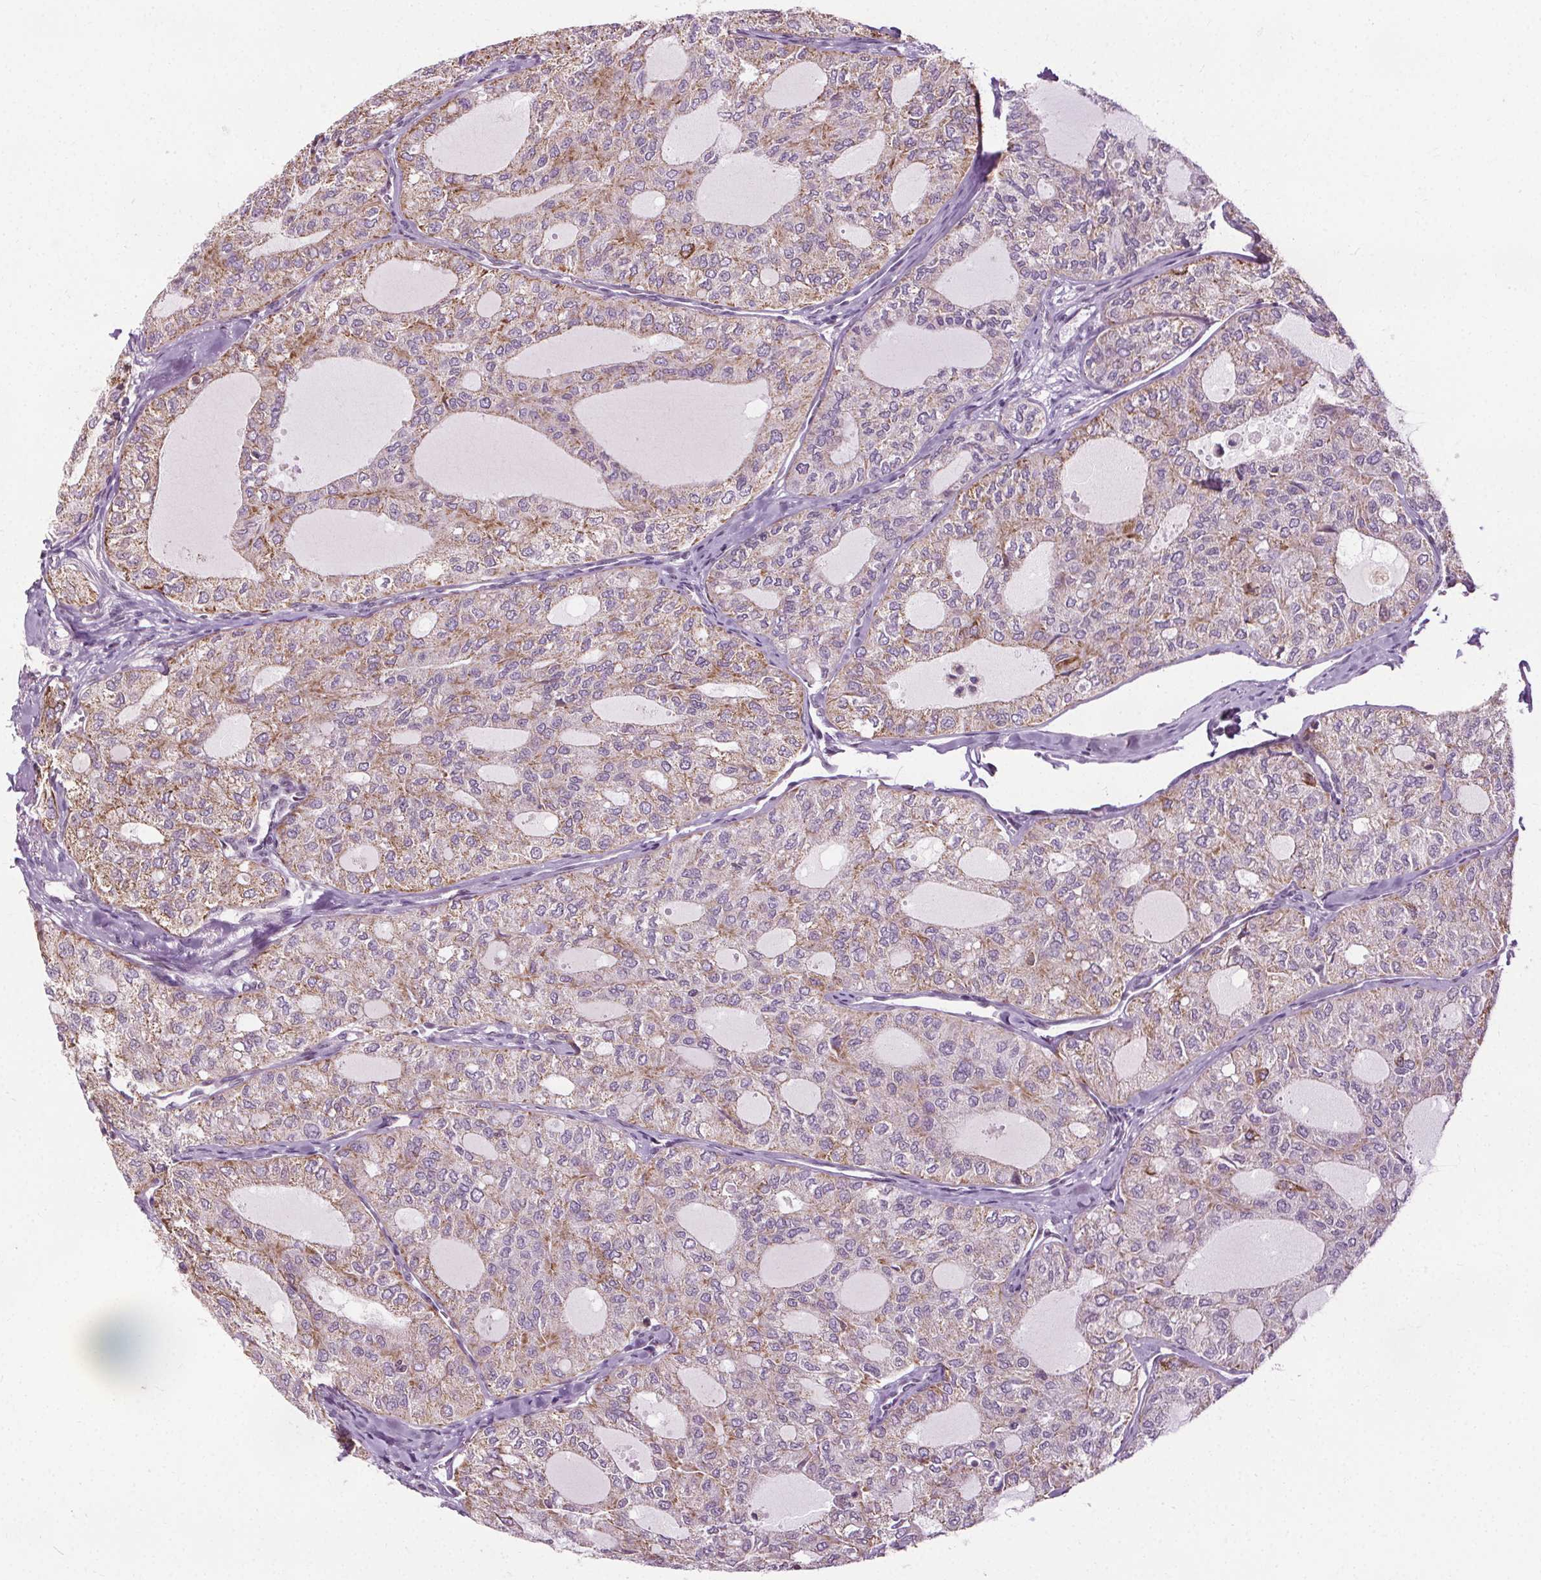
{"staining": {"intensity": "moderate", "quantity": "25%-75%", "location": "cytoplasmic/membranous"}, "tissue": "thyroid cancer", "cell_type": "Tumor cells", "image_type": "cancer", "snomed": [{"axis": "morphology", "description": "Follicular adenoma carcinoma, NOS"}, {"axis": "topography", "description": "Thyroid gland"}], "caption": "Tumor cells show medium levels of moderate cytoplasmic/membranous expression in approximately 25%-75% of cells in follicular adenoma carcinoma (thyroid).", "gene": "LFNG", "patient": {"sex": "male", "age": 75}}